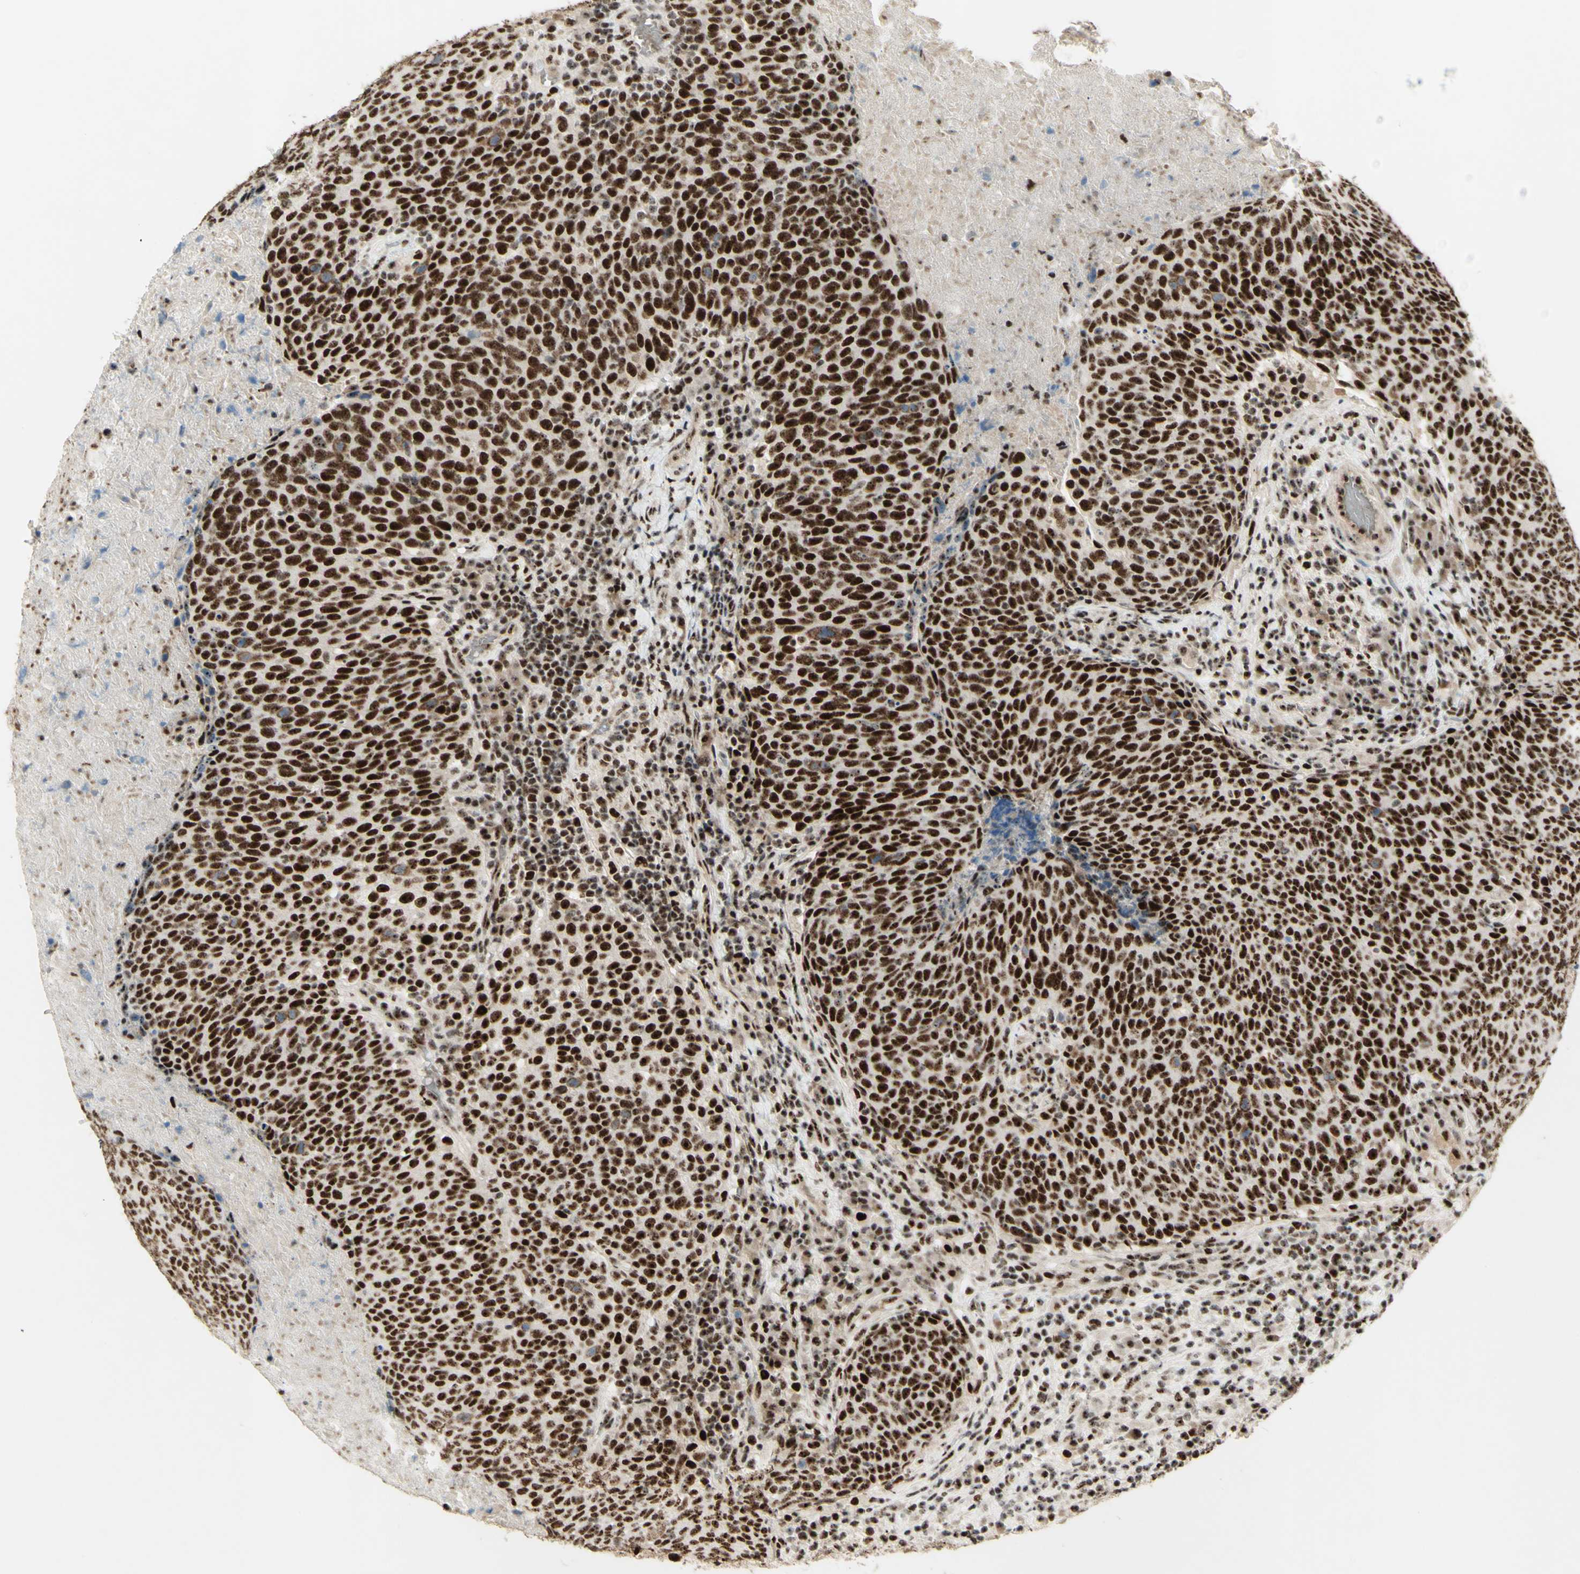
{"staining": {"intensity": "strong", "quantity": ">75%", "location": "nuclear"}, "tissue": "head and neck cancer", "cell_type": "Tumor cells", "image_type": "cancer", "snomed": [{"axis": "morphology", "description": "Squamous cell carcinoma, NOS"}, {"axis": "morphology", "description": "Squamous cell carcinoma, metastatic, NOS"}, {"axis": "topography", "description": "Lymph node"}, {"axis": "topography", "description": "Head-Neck"}], "caption": "Squamous cell carcinoma (head and neck) stained with DAB (3,3'-diaminobenzidine) IHC demonstrates high levels of strong nuclear expression in approximately >75% of tumor cells.", "gene": "DHX9", "patient": {"sex": "male", "age": 62}}